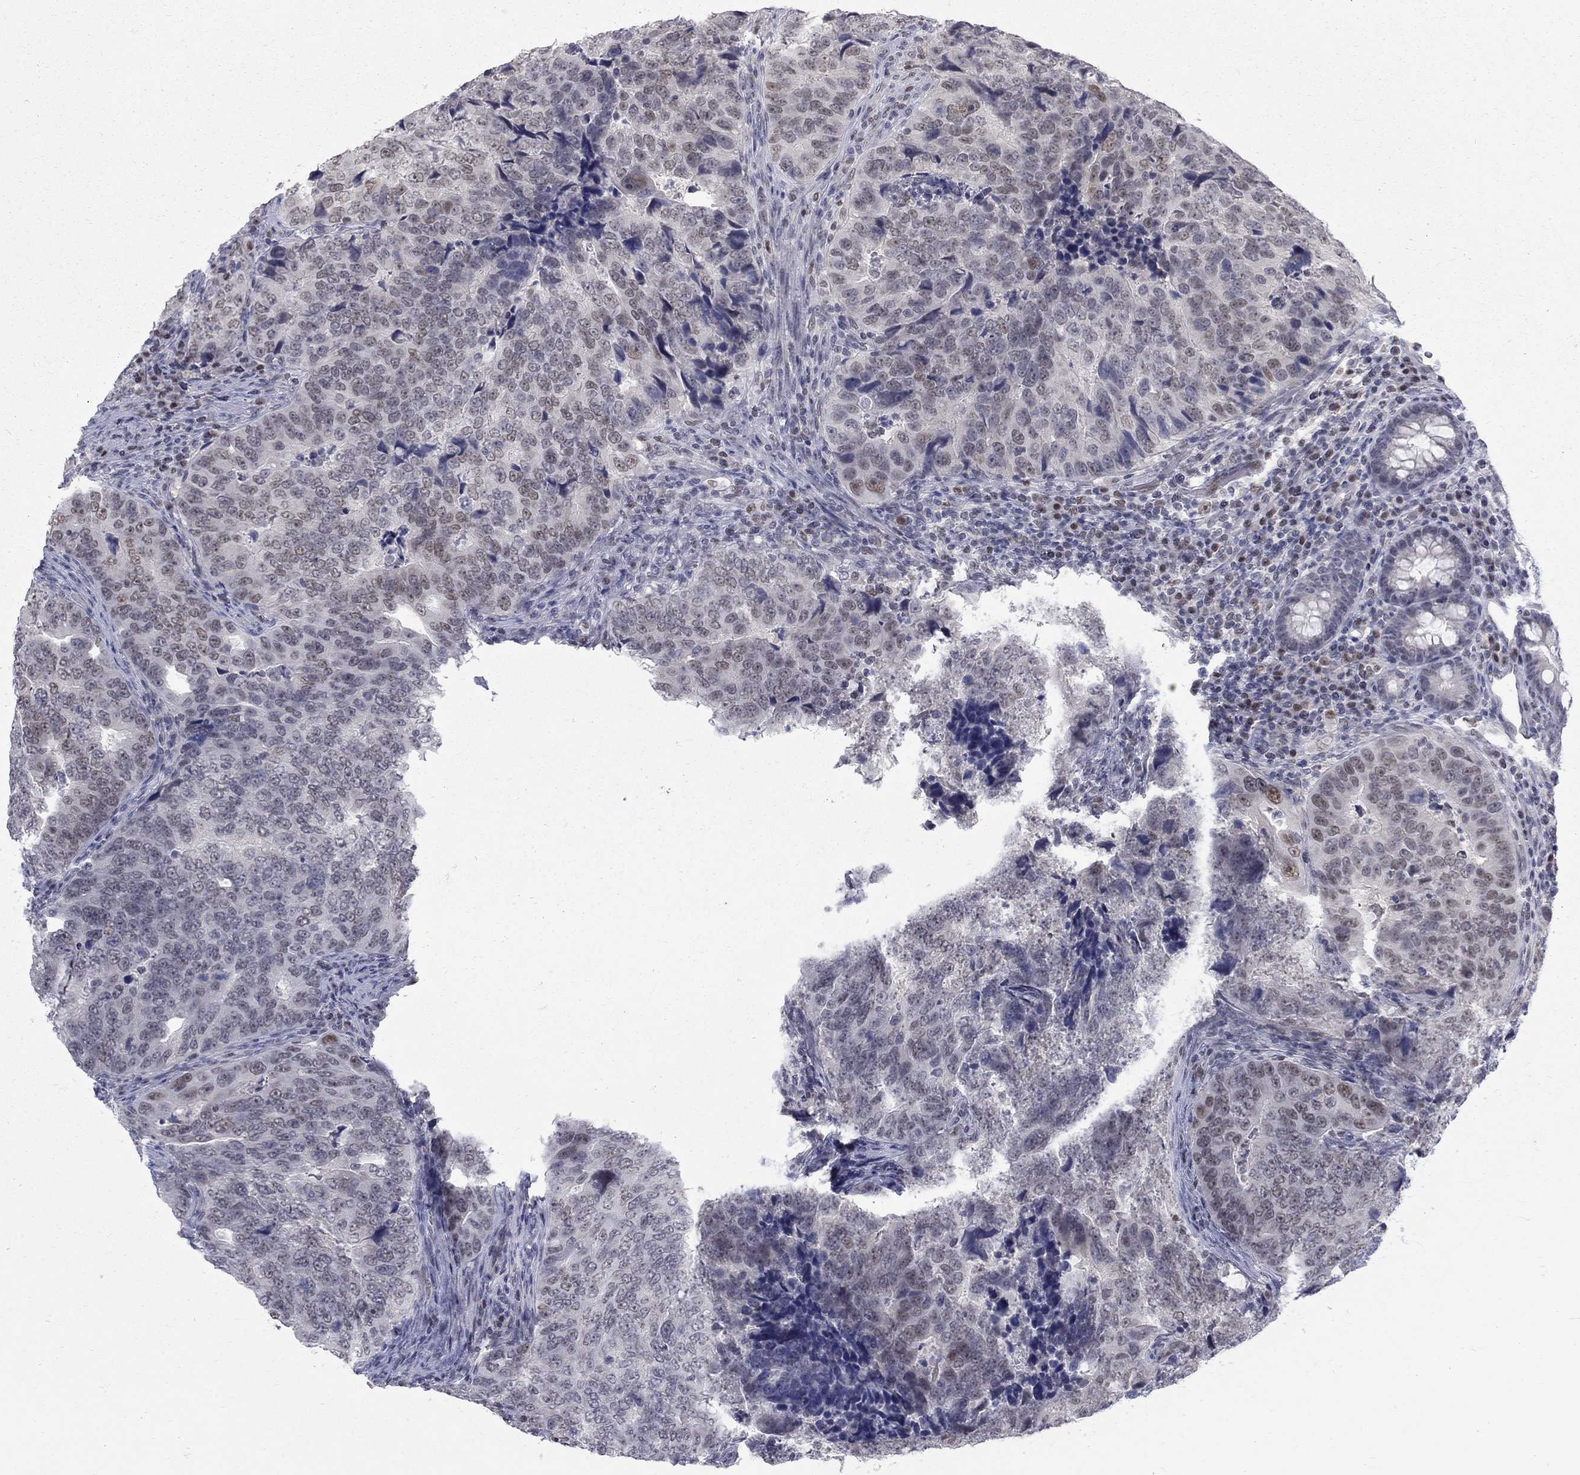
{"staining": {"intensity": "weak", "quantity": "<25%", "location": "nuclear"}, "tissue": "colorectal cancer", "cell_type": "Tumor cells", "image_type": "cancer", "snomed": [{"axis": "morphology", "description": "Adenocarcinoma, NOS"}, {"axis": "topography", "description": "Colon"}], "caption": "Colorectal cancer (adenocarcinoma) was stained to show a protein in brown. There is no significant staining in tumor cells.", "gene": "GCFC2", "patient": {"sex": "female", "age": 72}}